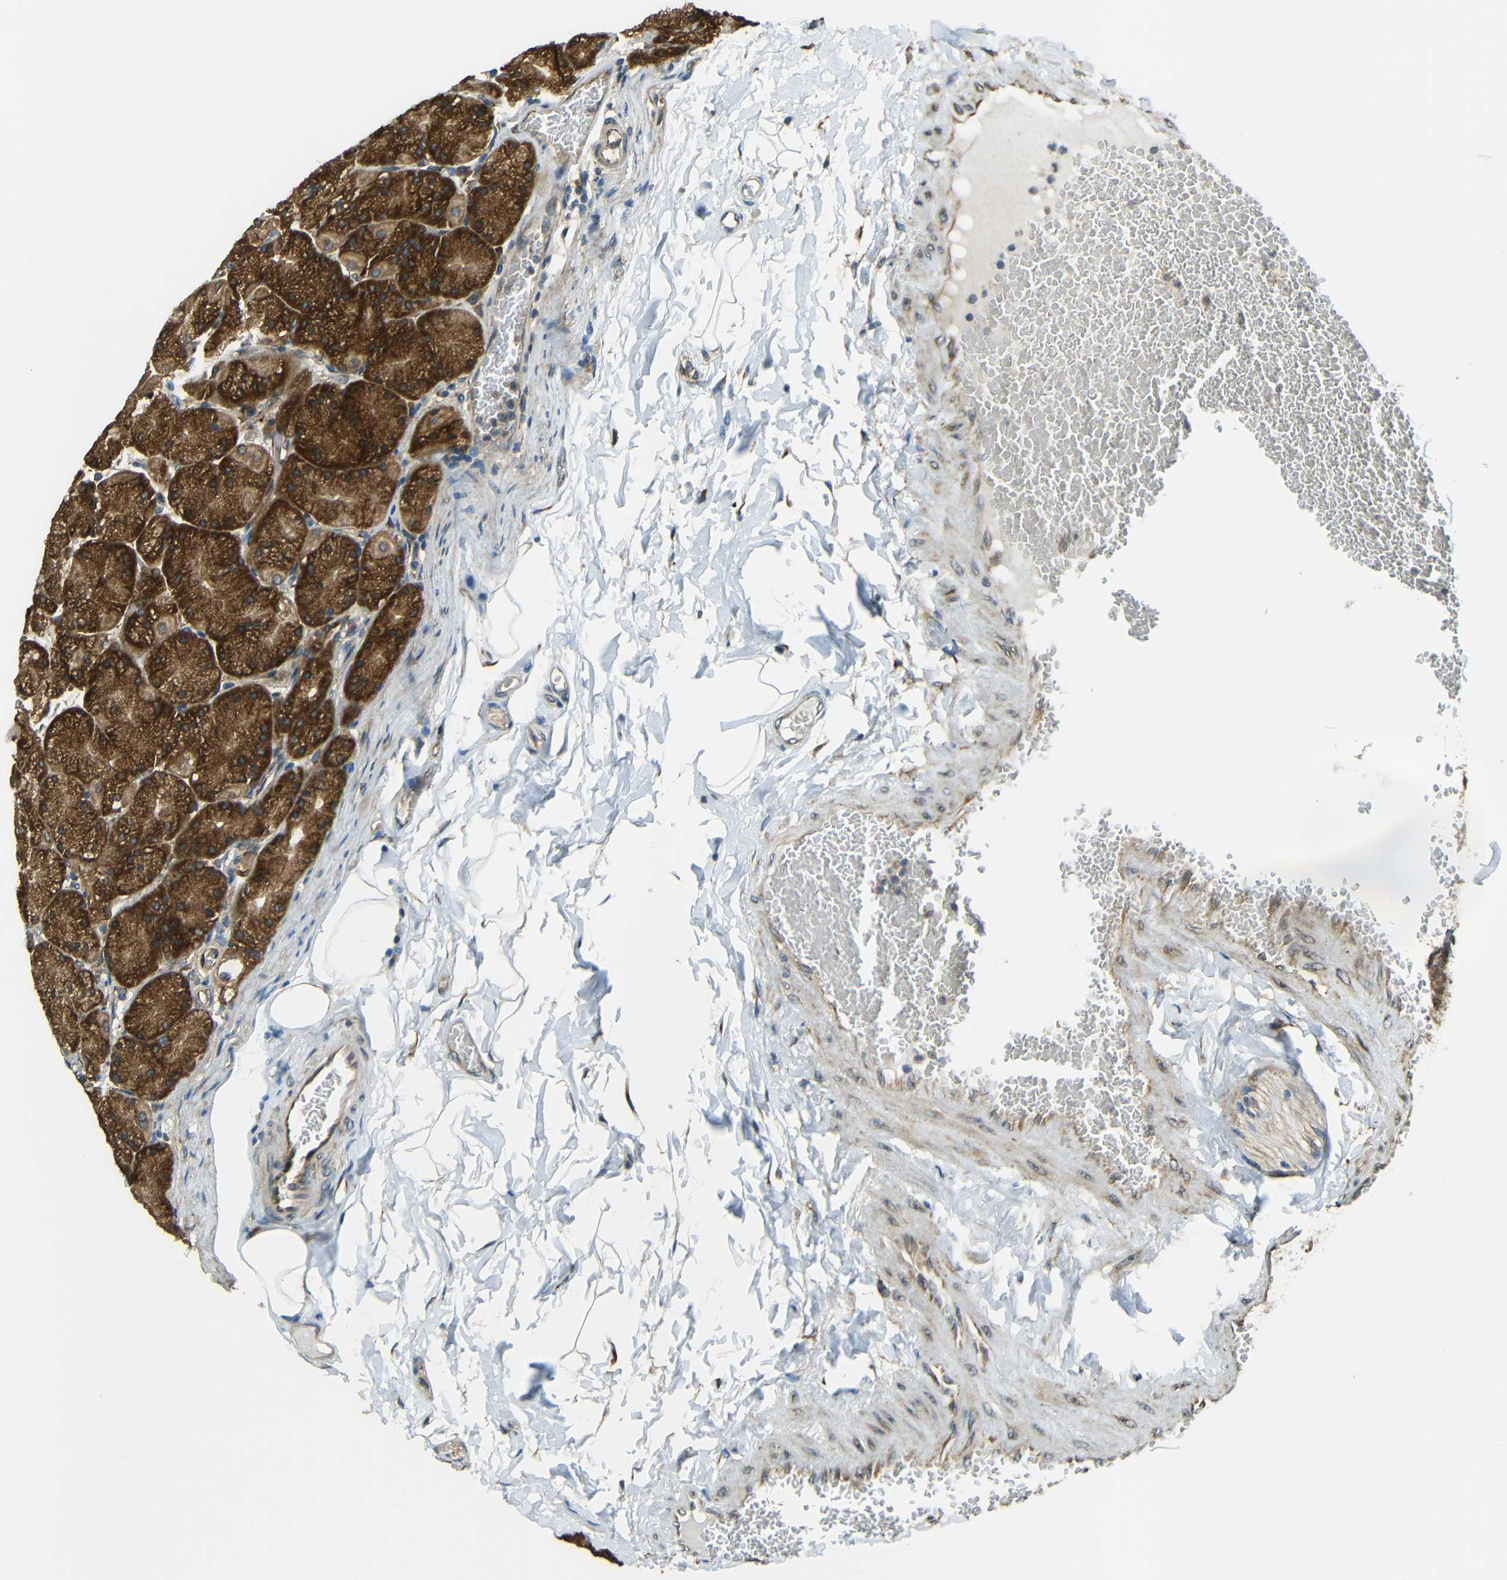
{"staining": {"intensity": "strong", "quantity": ">75%", "location": "cytoplasmic/membranous"}, "tissue": "stomach", "cell_type": "Glandular cells", "image_type": "normal", "snomed": [{"axis": "morphology", "description": "Normal tissue, NOS"}, {"axis": "topography", "description": "Stomach, upper"}], "caption": "Strong cytoplasmic/membranous positivity for a protein is identified in approximately >75% of glandular cells of normal stomach using immunohistochemistry (IHC).", "gene": "VAPB", "patient": {"sex": "female", "age": 56}}